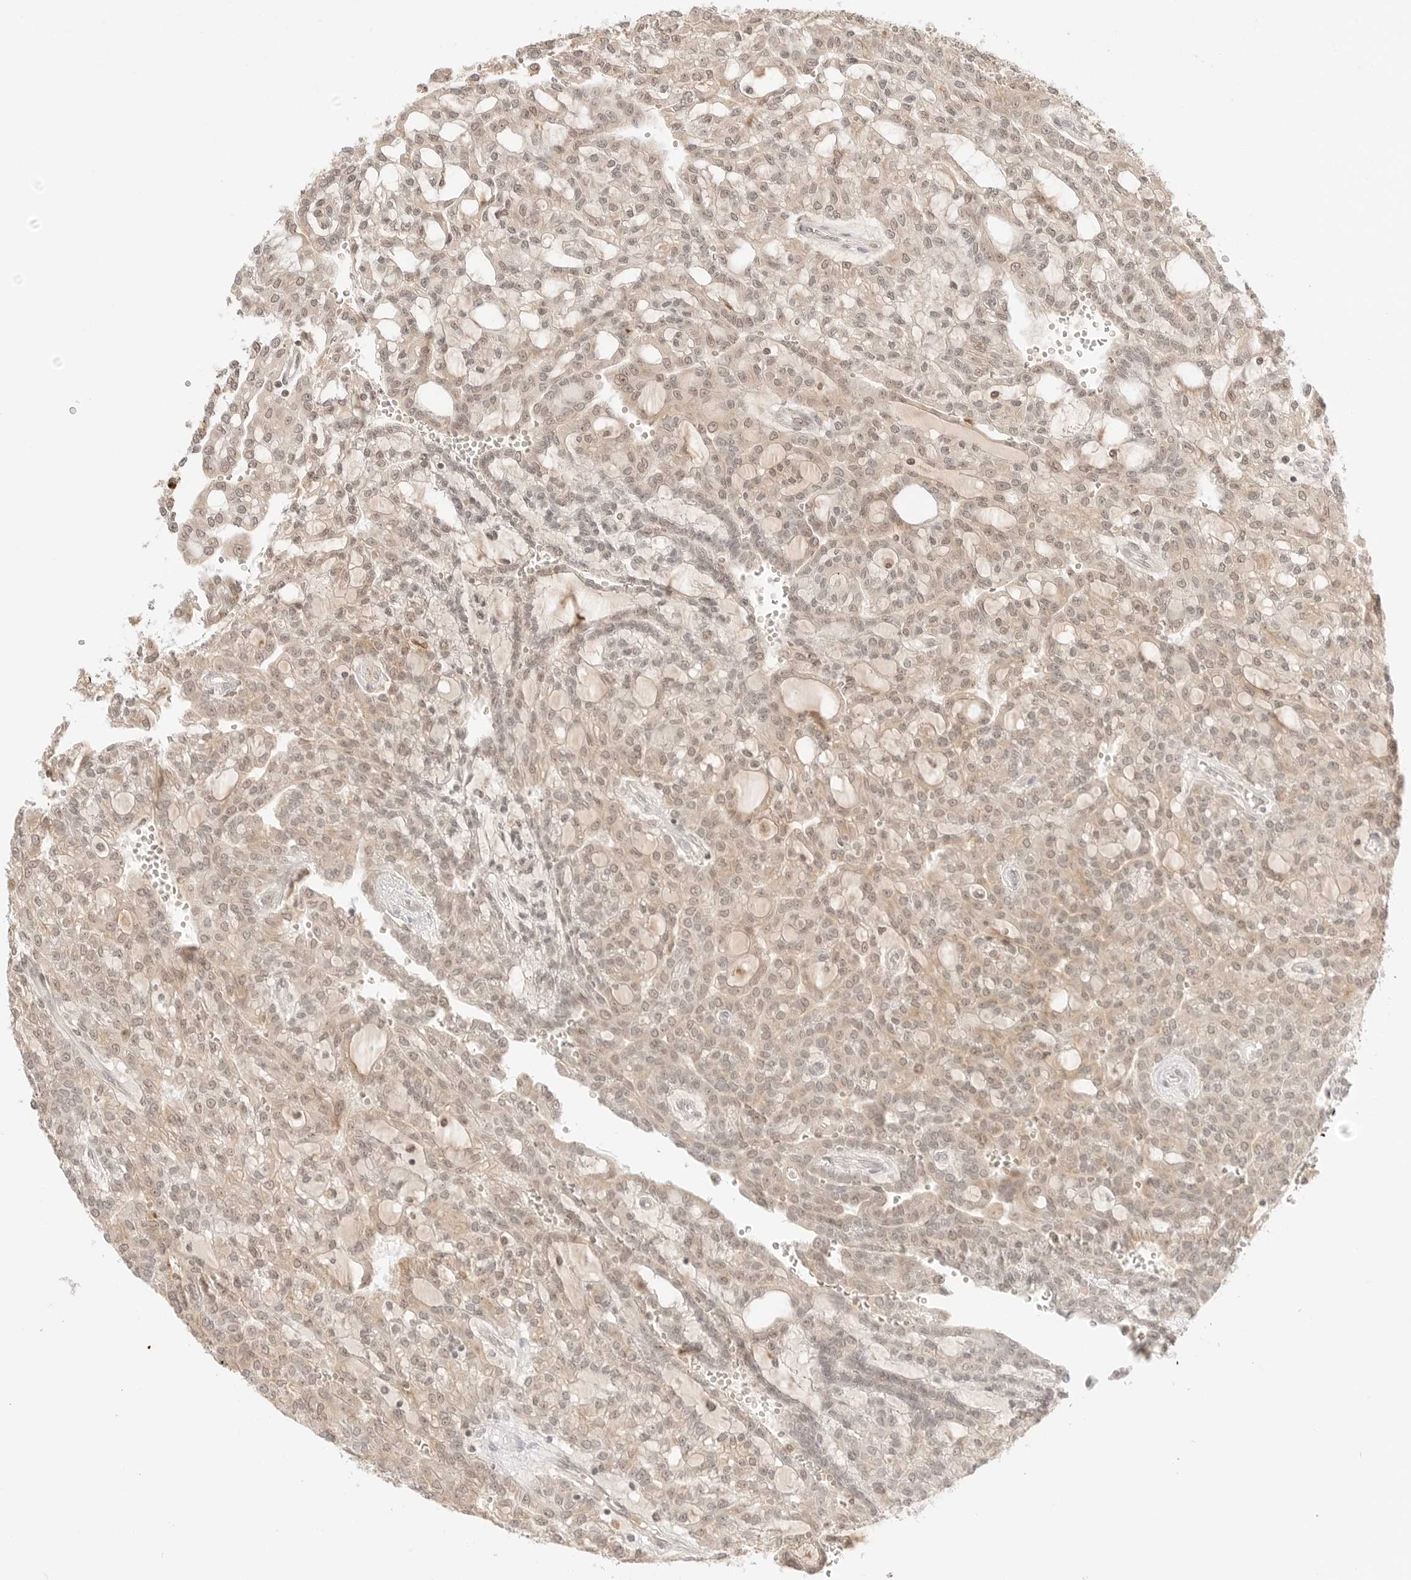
{"staining": {"intensity": "moderate", "quantity": "25%-75%", "location": "nuclear"}, "tissue": "renal cancer", "cell_type": "Tumor cells", "image_type": "cancer", "snomed": [{"axis": "morphology", "description": "Adenocarcinoma, NOS"}, {"axis": "topography", "description": "Kidney"}], "caption": "A photomicrograph showing moderate nuclear staining in about 25%-75% of tumor cells in renal adenocarcinoma, as visualized by brown immunohistochemical staining.", "gene": "RPS6KL1", "patient": {"sex": "male", "age": 63}}